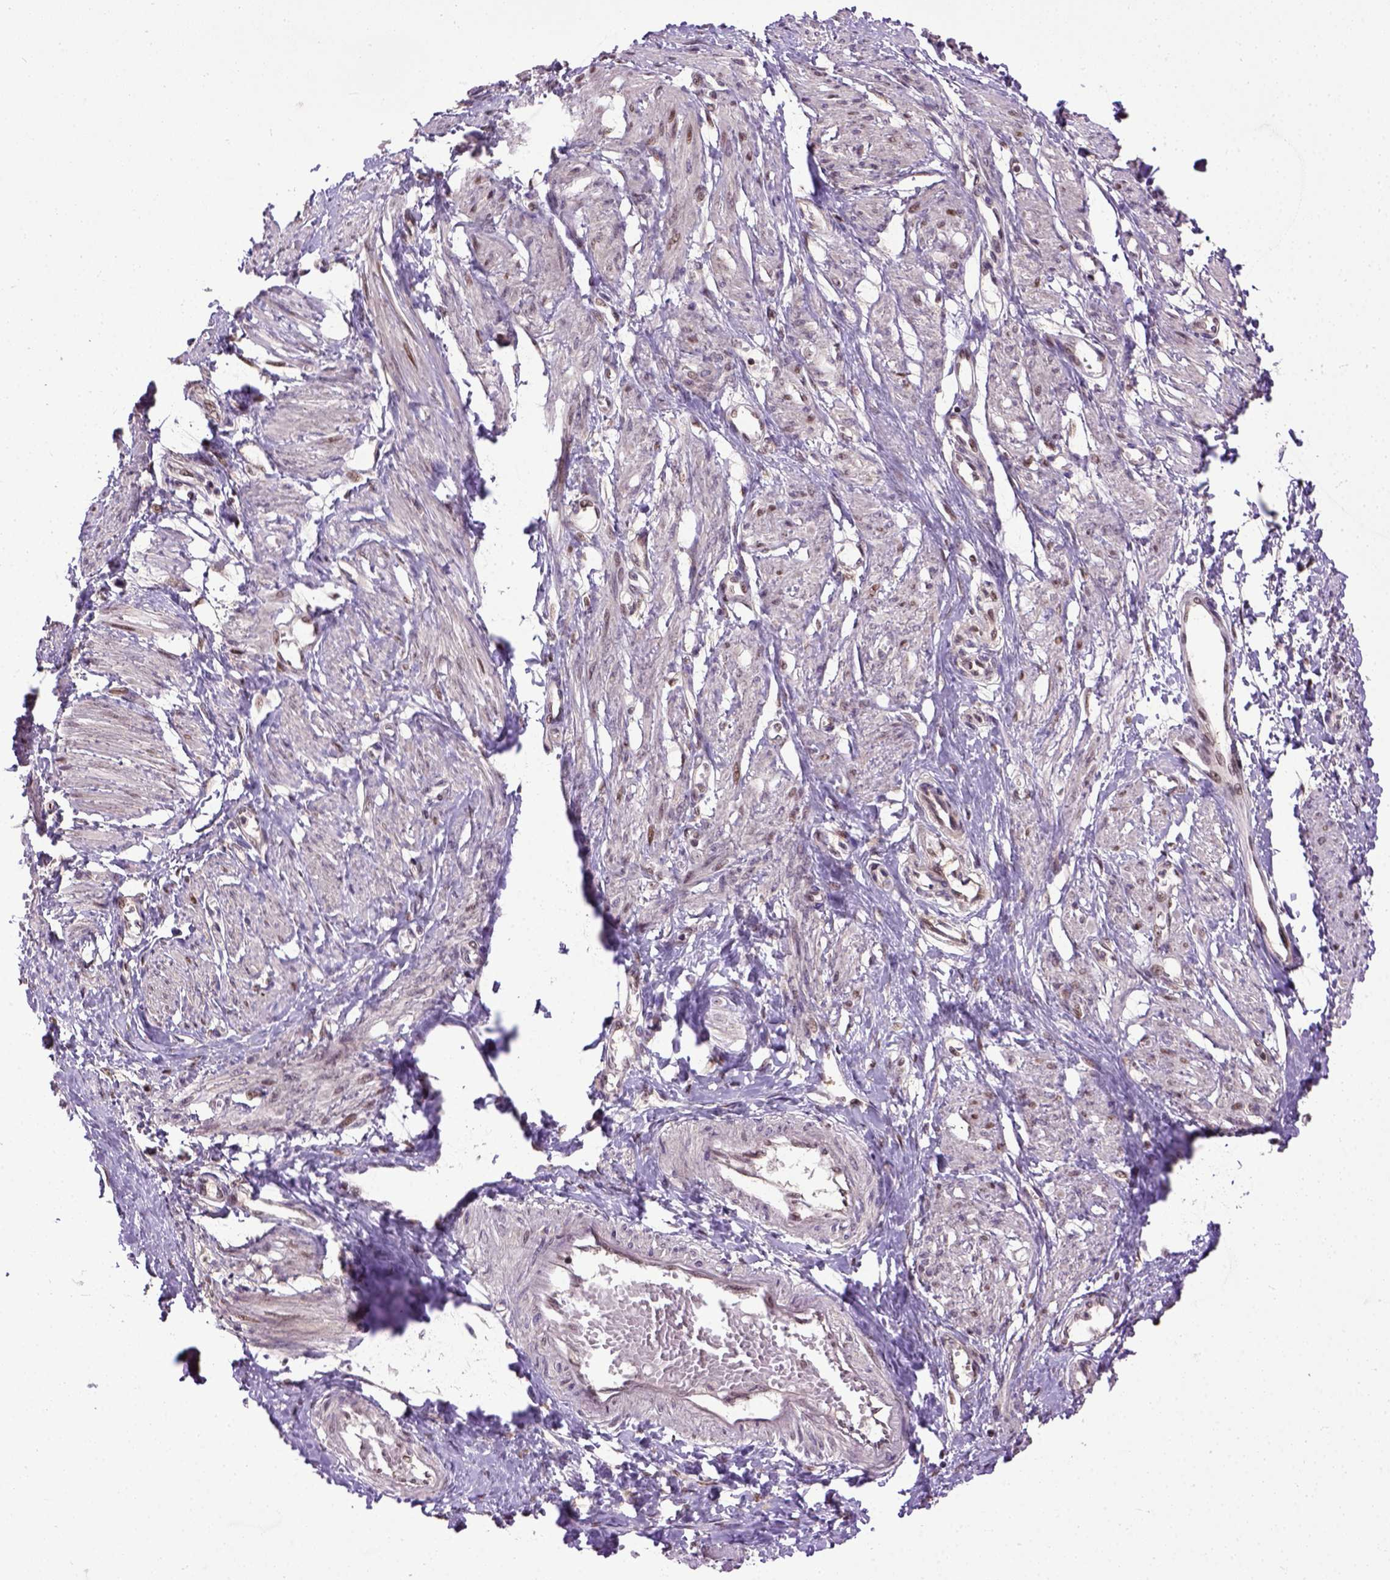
{"staining": {"intensity": "moderate", "quantity": ">75%", "location": "nuclear"}, "tissue": "smooth muscle", "cell_type": "Smooth muscle cells", "image_type": "normal", "snomed": [{"axis": "morphology", "description": "Normal tissue, NOS"}, {"axis": "topography", "description": "Smooth muscle"}, {"axis": "topography", "description": "Uterus"}], "caption": "Smooth muscle cells exhibit medium levels of moderate nuclear expression in approximately >75% of cells in benign smooth muscle.", "gene": "UBA3", "patient": {"sex": "female", "age": 39}}